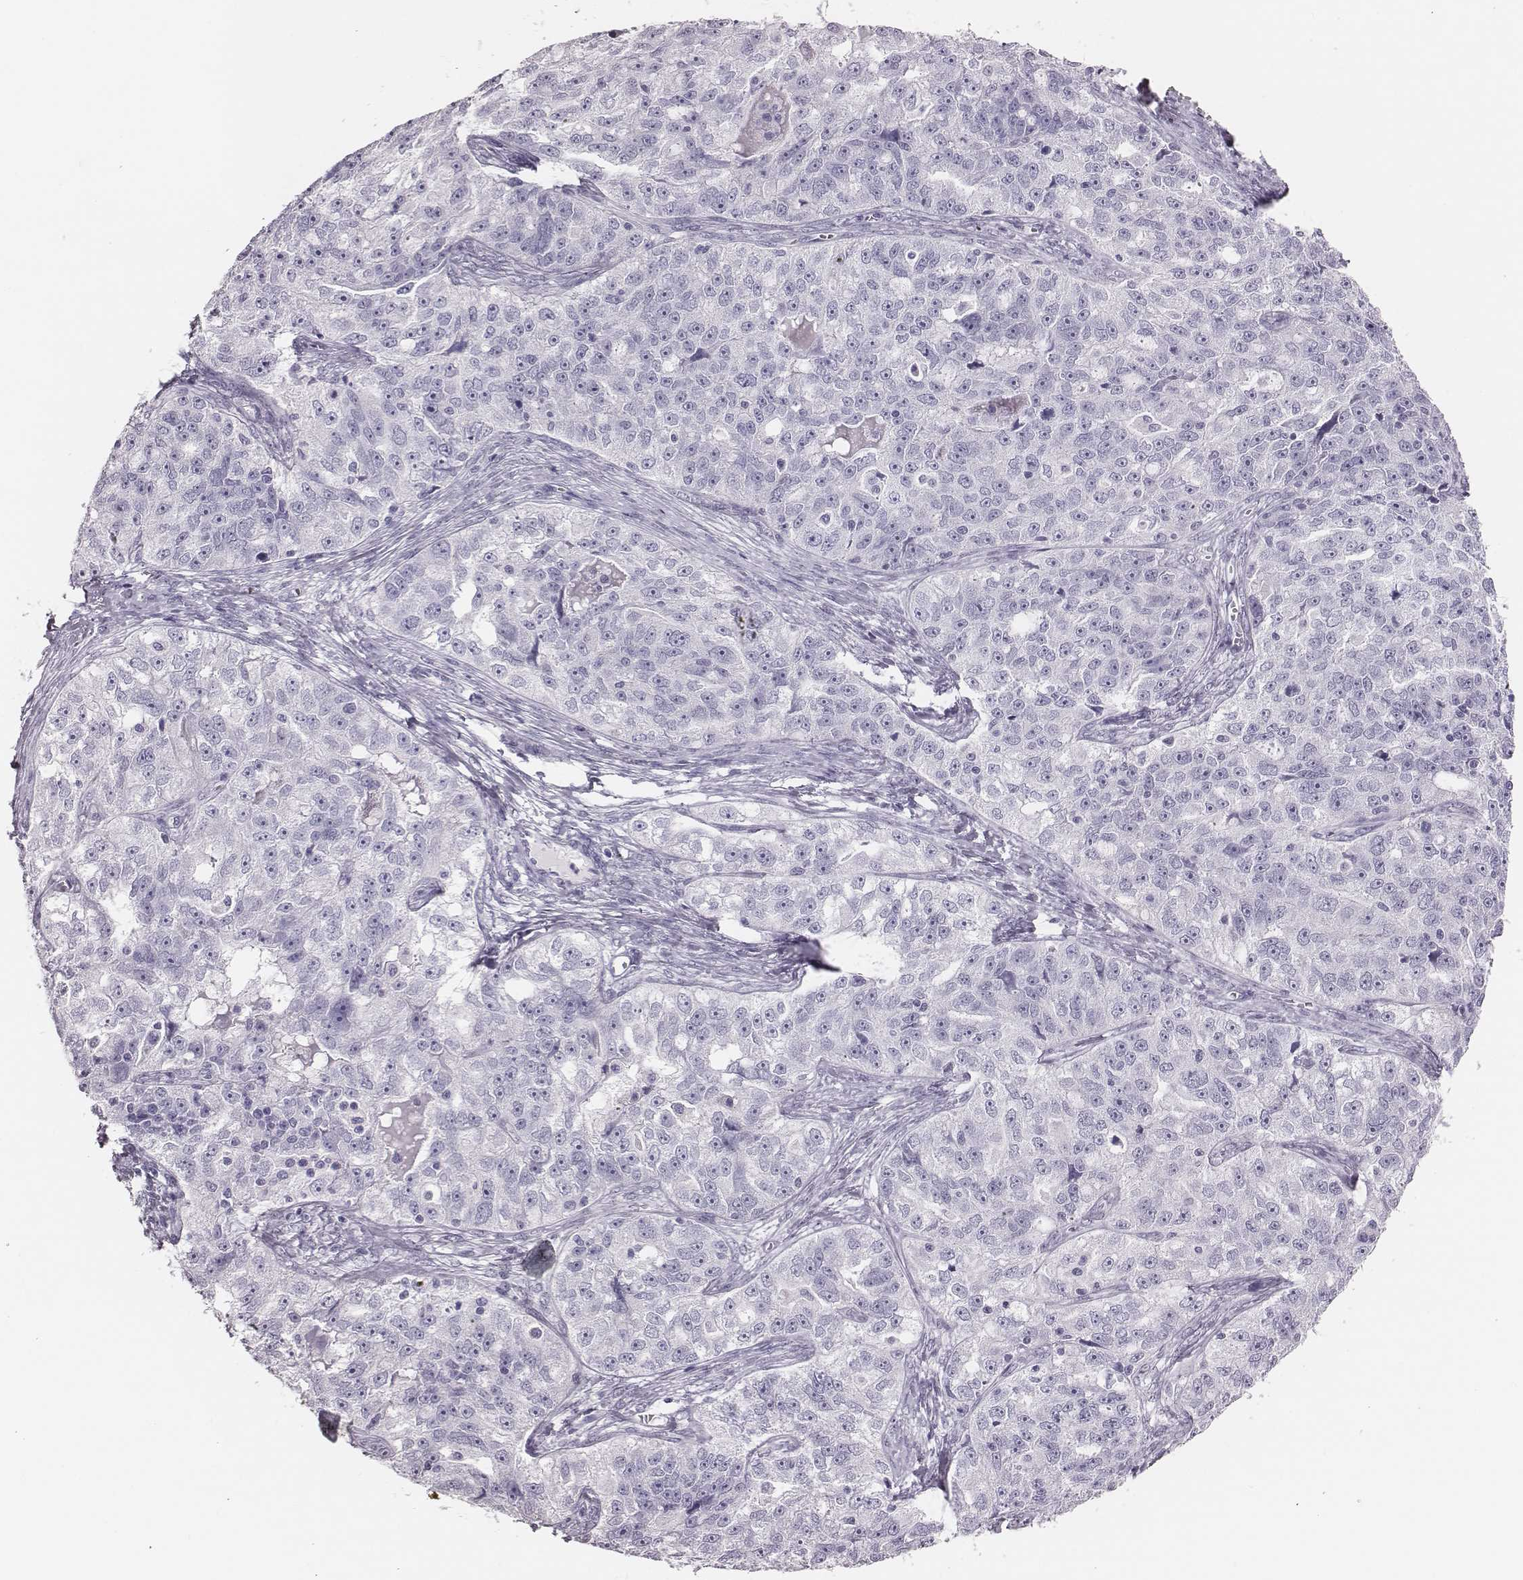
{"staining": {"intensity": "negative", "quantity": "none", "location": "none"}, "tissue": "ovarian cancer", "cell_type": "Tumor cells", "image_type": "cancer", "snomed": [{"axis": "morphology", "description": "Cystadenocarcinoma, serous, NOS"}, {"axis": "topography", "description": "Ovary"}], "caption": "IHC image of neoplastic tissue: human ovarian cancer stained with DAB exhibits no significant protein staining in tumor cells.", "gene": "H1-6", "patient": {"sex": "female", "age": 51}}